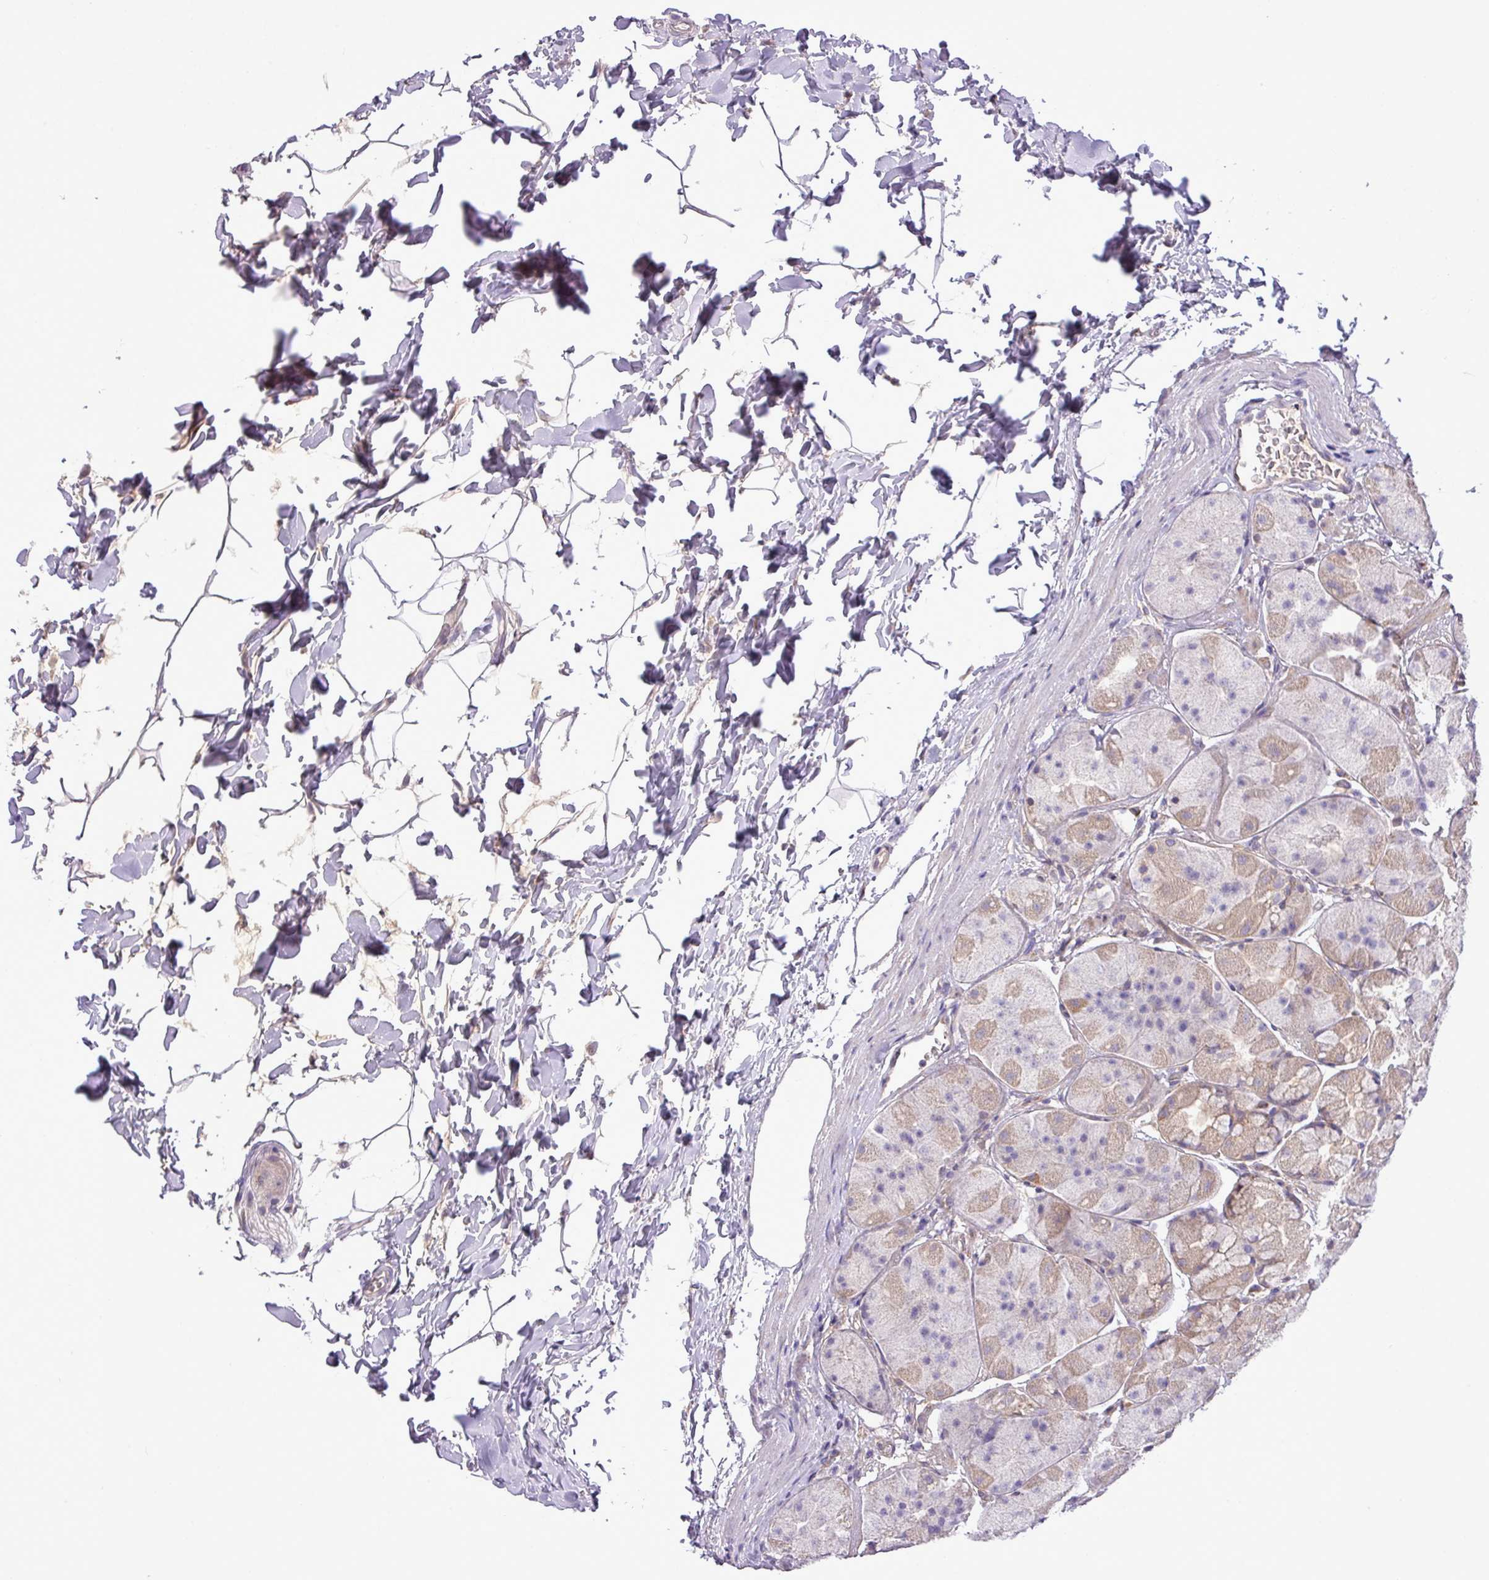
{"staining": {"intensity": "moderate", "quantity": "25%-75%", "location": "cytoplasmic/membranous"}, "tissue": "stomach", "cell_type": "Glandular cells", "image_type": "normal", "snomed": [{"axis": "morphology", "description": "Normal tissue, NOS"}, {"axis": "topography", "description": "Stomach"}], "caption": "Stomach stained with immunohistochemistry (IHC) shows moderate cytoplasmic/membranous positivity in about 25%-75% of glandular cells.", "gene": "FAM222B", "patient": {"sex": "male", "age": 57}}